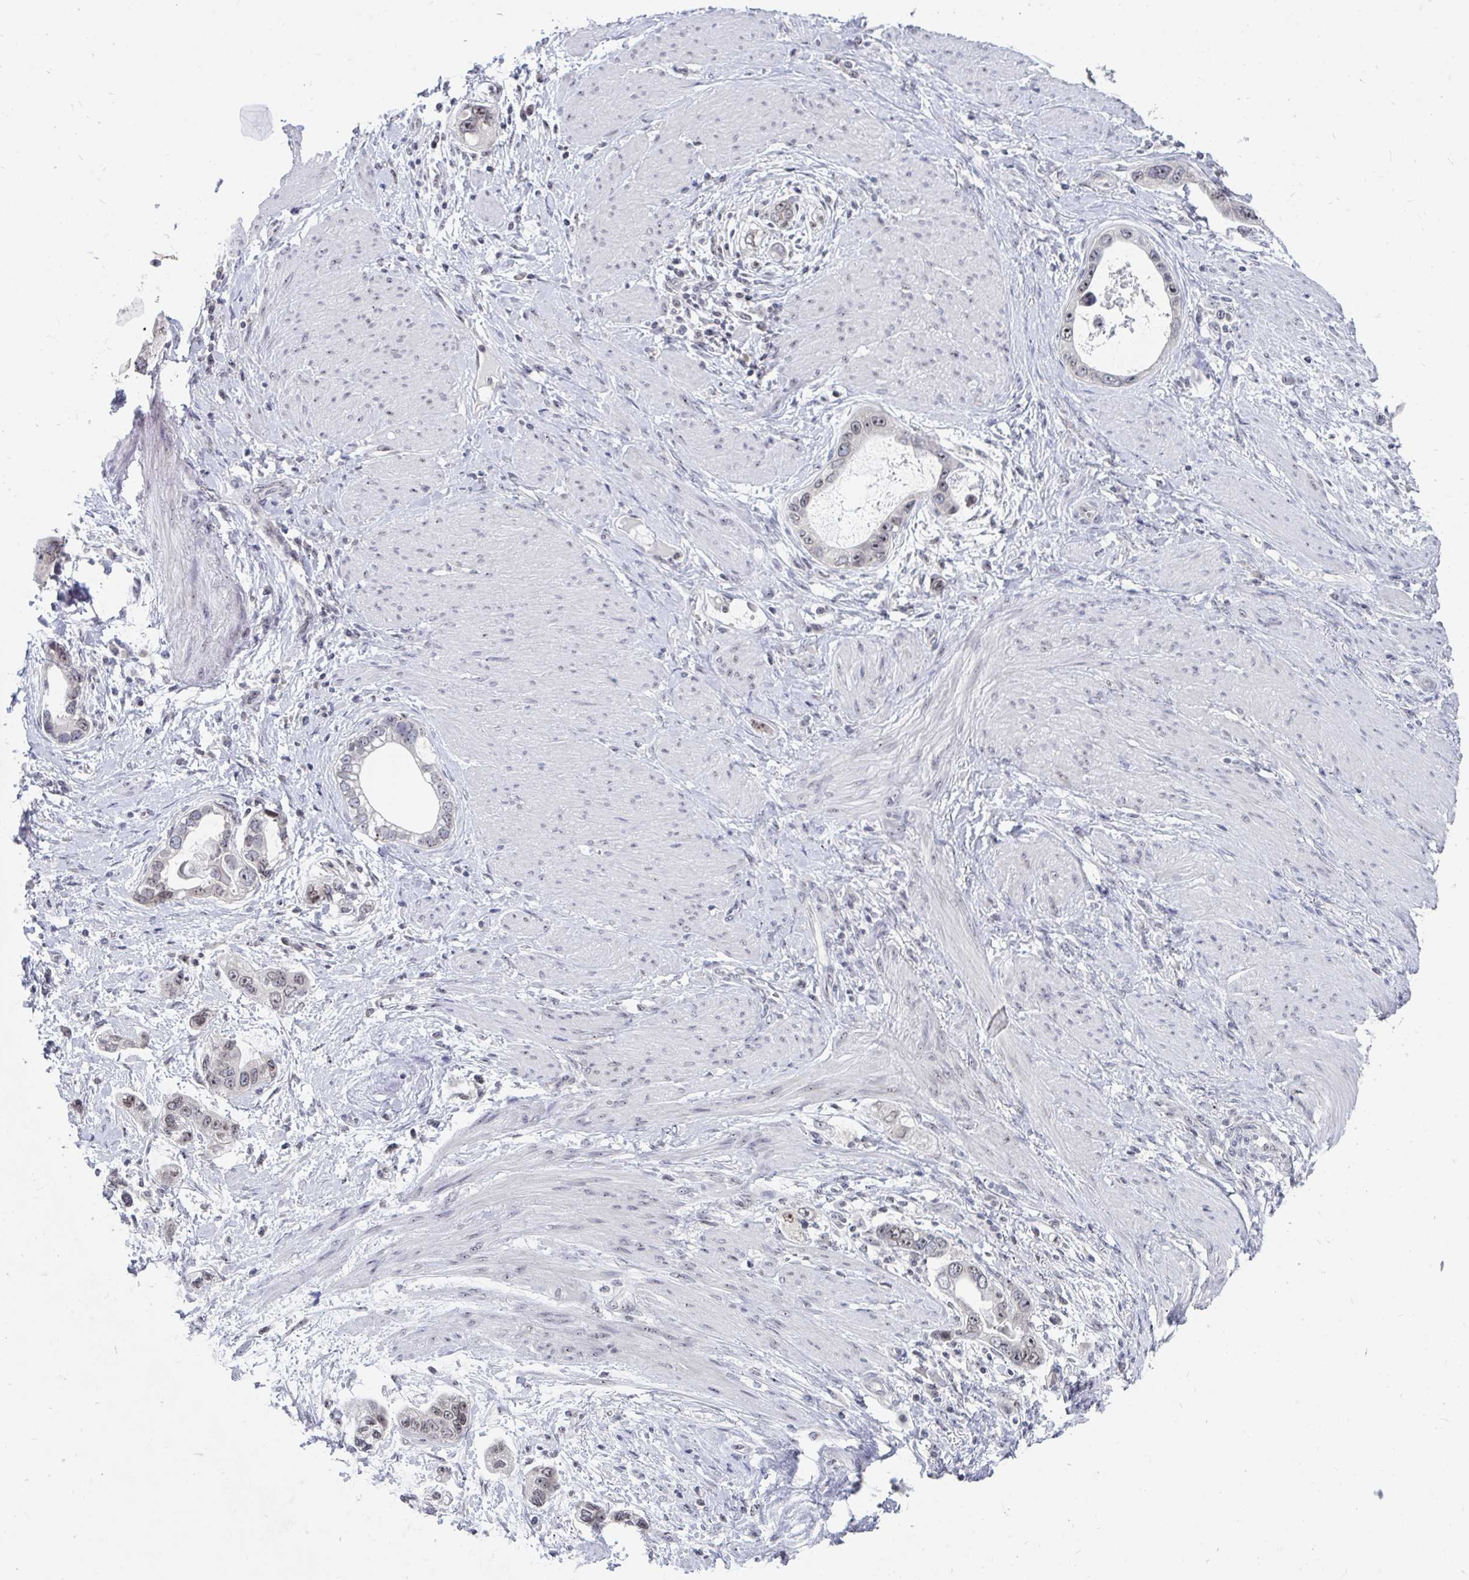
{"staining": {"intensity": "weak", "quantity": "<25%", "location": "nuclear"}, "tissue": "stomach cancer", "cell_type": "Tumor cells", "image_type": "cancer", "snomed": [{"axis": "morphology", "description": "Adenocarcinoma, NOS"}, {"axis": "topography", "description": "Stomach, lower"}], "caption": "Immunohistochemical staining of human stomach cancer (adenocarcinoma) reveals no significant expression in tumor cells.", "gene": "TRIP12", "patient": {"sex": "female", "age": 93}}